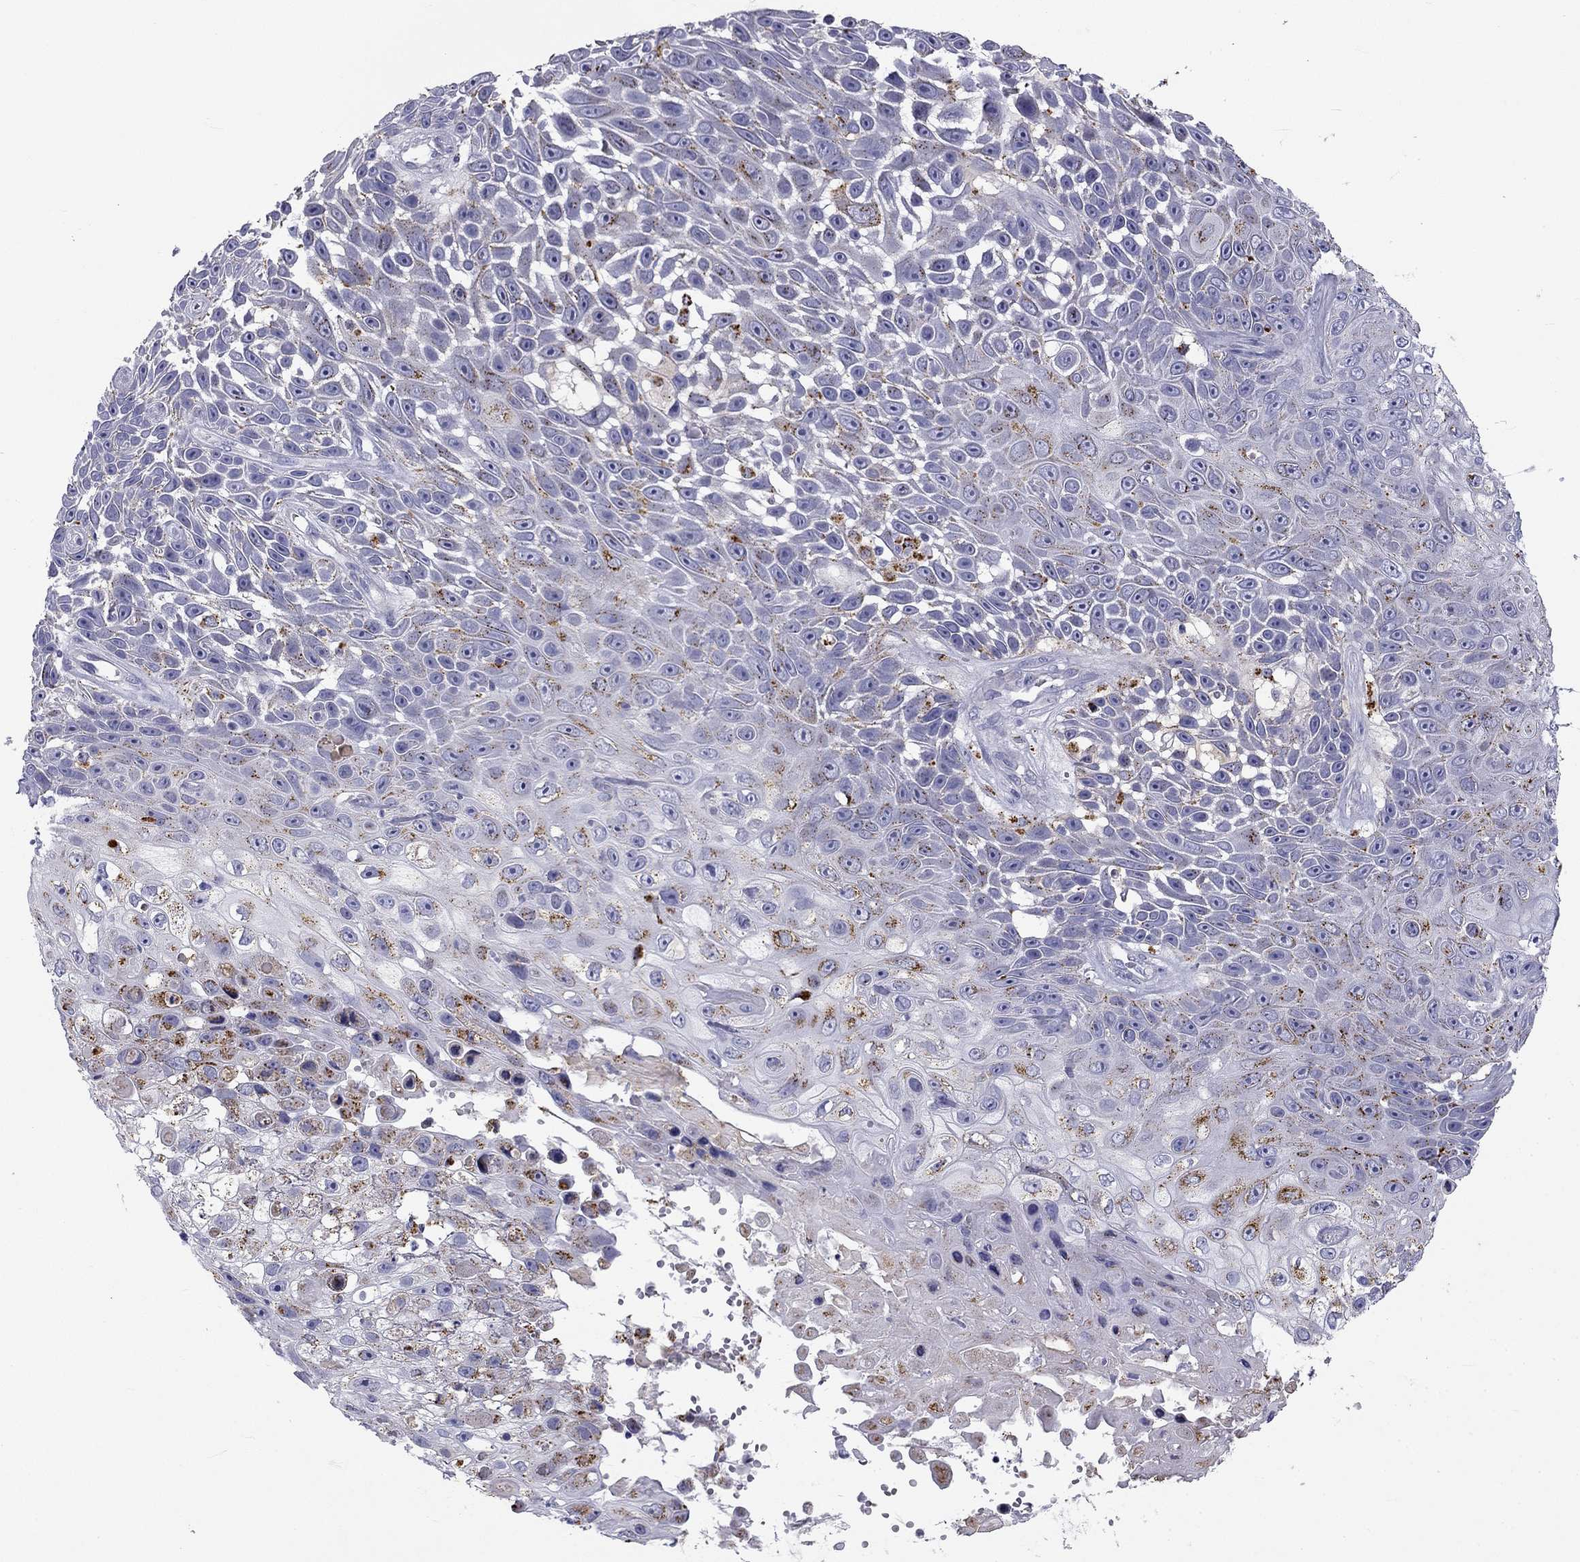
{"staining": {"intensity": "moderate", "quantity": "25%-75%", "location": "cytoplasmic/membranous"}, "tissue": "skin cancer", "cell_type": "Tumor cells", "image_type": "cancer", "snomed": [{"axis": "morphology", "description": "Squamous cell carcinoma, NOS"}, {"axis": "topography", "description": "Skin"}], "caption": "Brown immunohistochemical staining in human skin cancer (squamous cell carcinoma) demonstrates moderate cytoplasmic/membranous positivity in approximately 25%-75% of tumor cells. (DAB = brown stain, brightfield microscopy at high magnification).", "gene": "CLPSL2", "patient": {"sex": "male", "age": 82}}